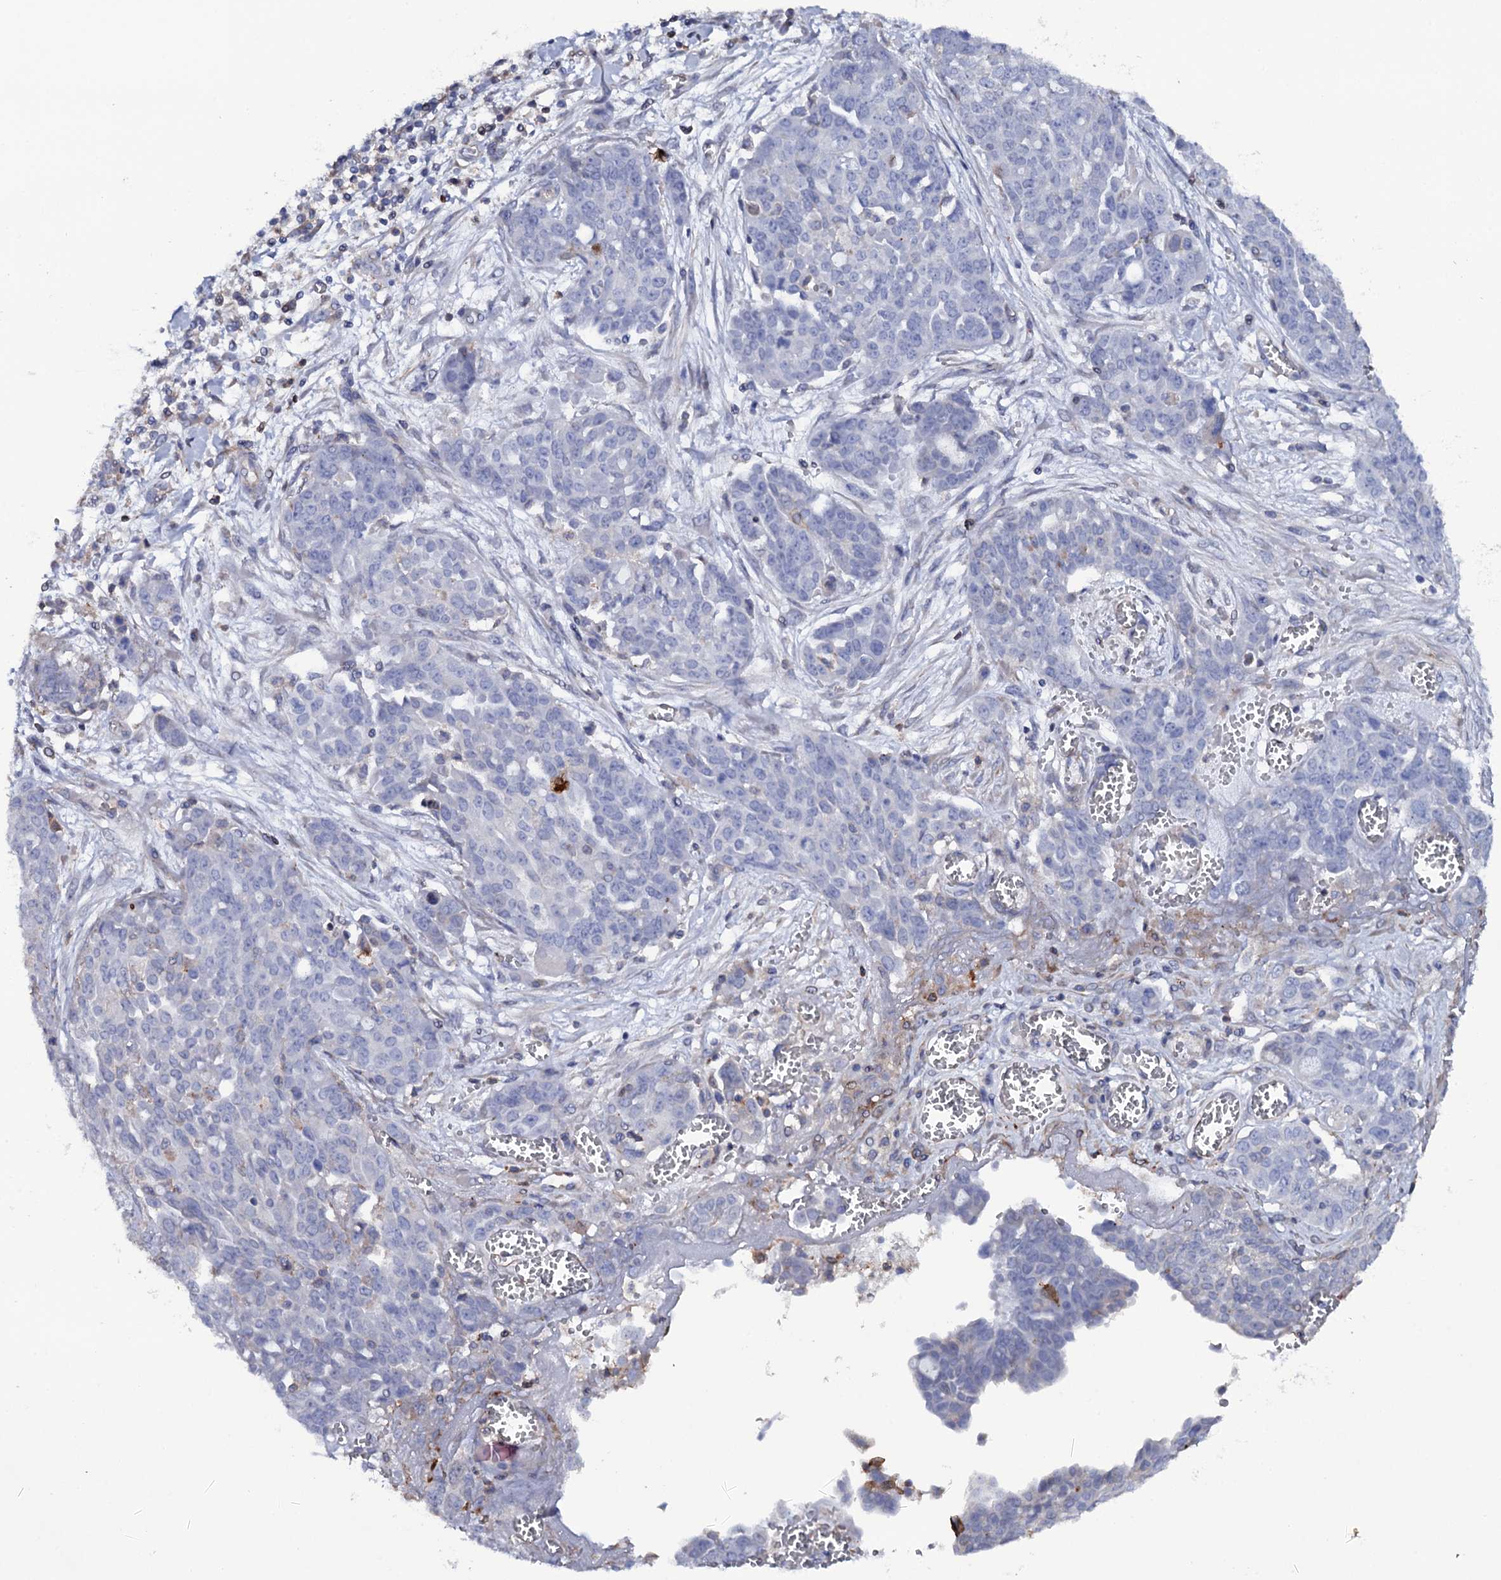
{"staining": {"intensity": "negative", "quantity": "none", "location": "none"}, "tissue": "ovarian cancer", "cell_type": "Tumor cells", "image_type": "cancer", "snomed": [{"axis": "morphology", "description": "Cystadenocarcinoma, serous, NOS"}, {"axis": "topography", "description": "Soft tissue"}, {"axis": "topography", "description": "Ovary"}], "caption": "Image shows no protein expression in tumor cells of ovarian cancer (serous cystadenocarcinoma) tissue. (Brightfield microscopy of DAB IHC at high magnification).", "gene": "TTC23", "patient": {"sex": "female", "age": 57}}